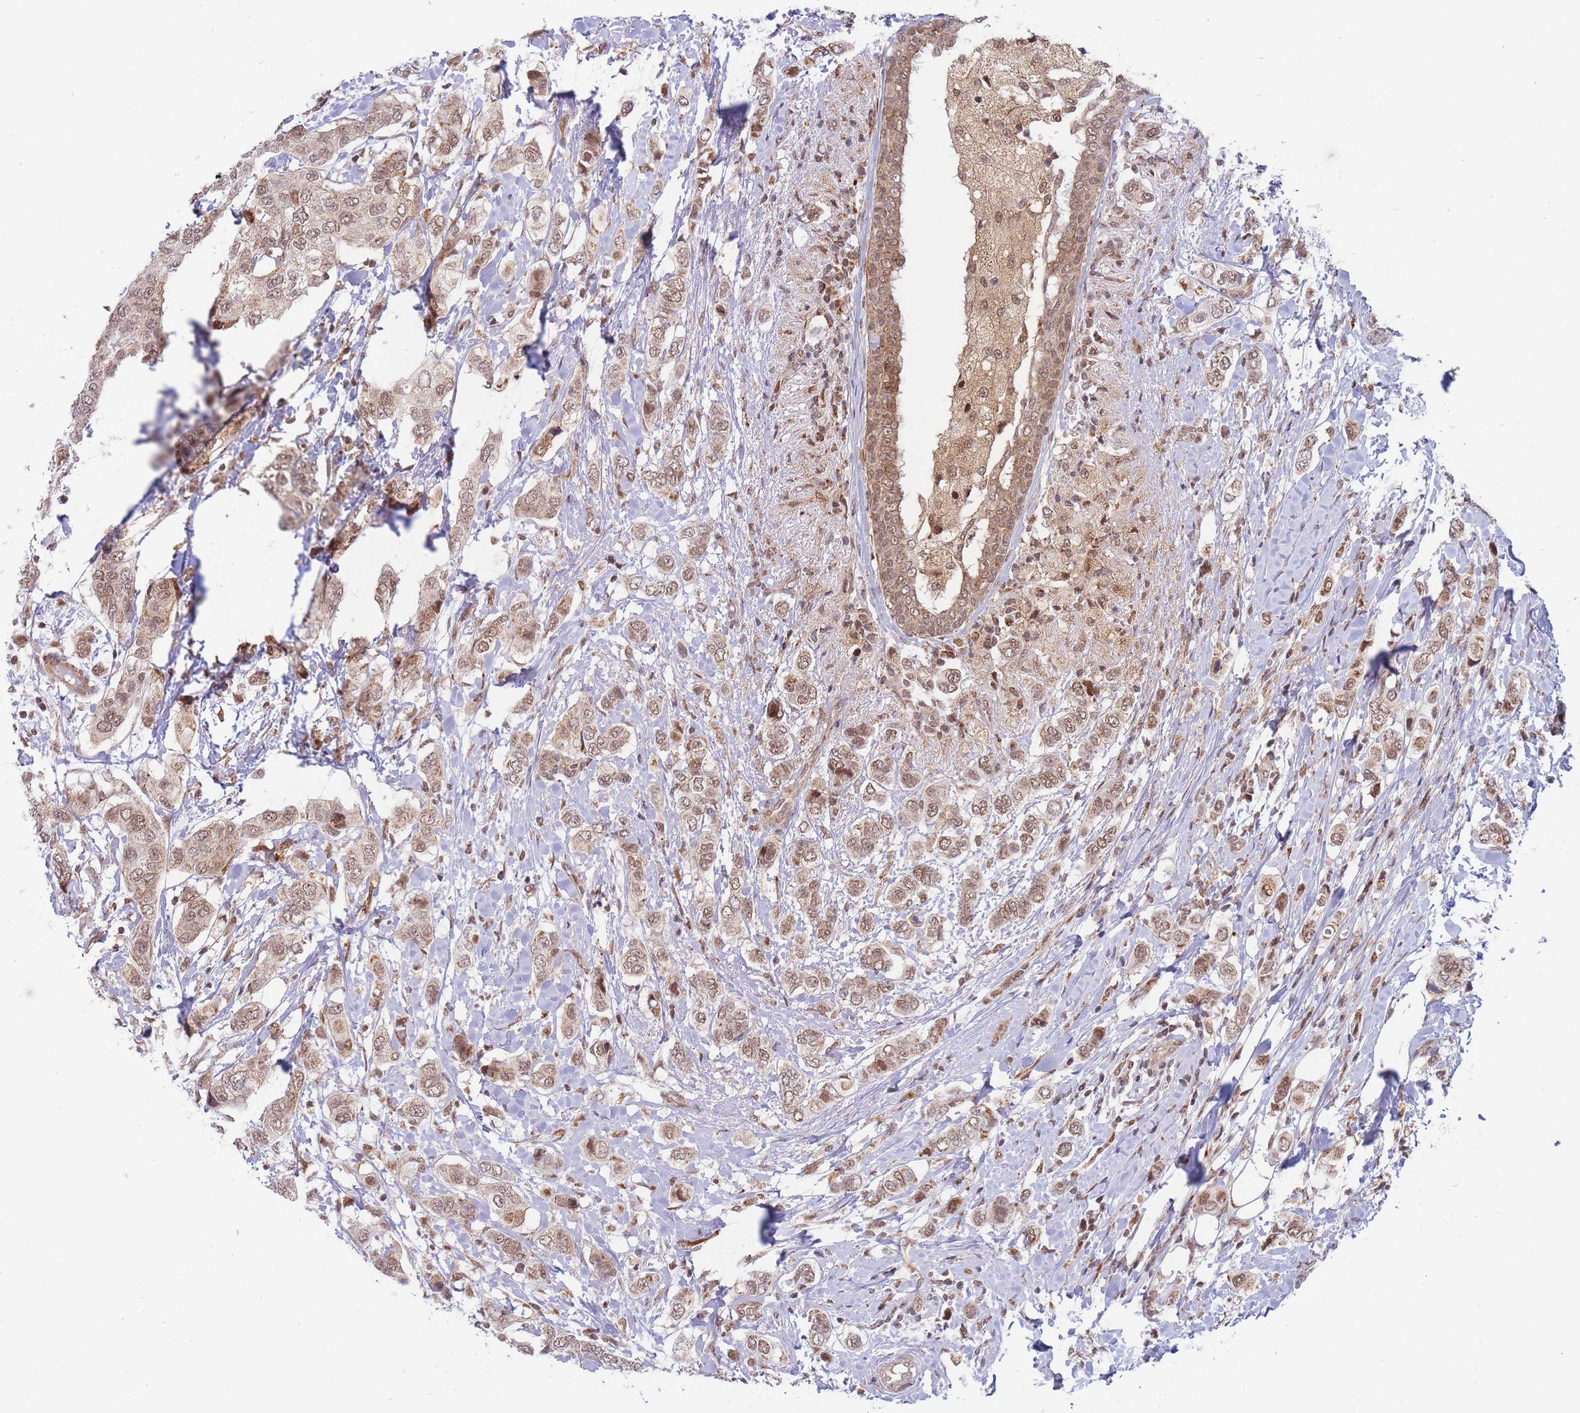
{"staining": {"intensity": "moderate", "quantity": ">75%", "location": "nuclear"}, "tissue": "breast cancer", "cell_type": "Tumor cells", "image_type": "cancer", "snomed": [{"axis": "morphology", "description": "Lobular carcinoma"}, {"axis": "topography", "description": "Breast"}], "caption": "Immunohistochemistry photomicrograph of breast cancer stained for a protein (brown), which demonstrates medium levels of moderate nuclear staining in approximately >75% of tumor cells.", "gene": "BOD1L1", "patient": {"sex": "female", "age": 51}}